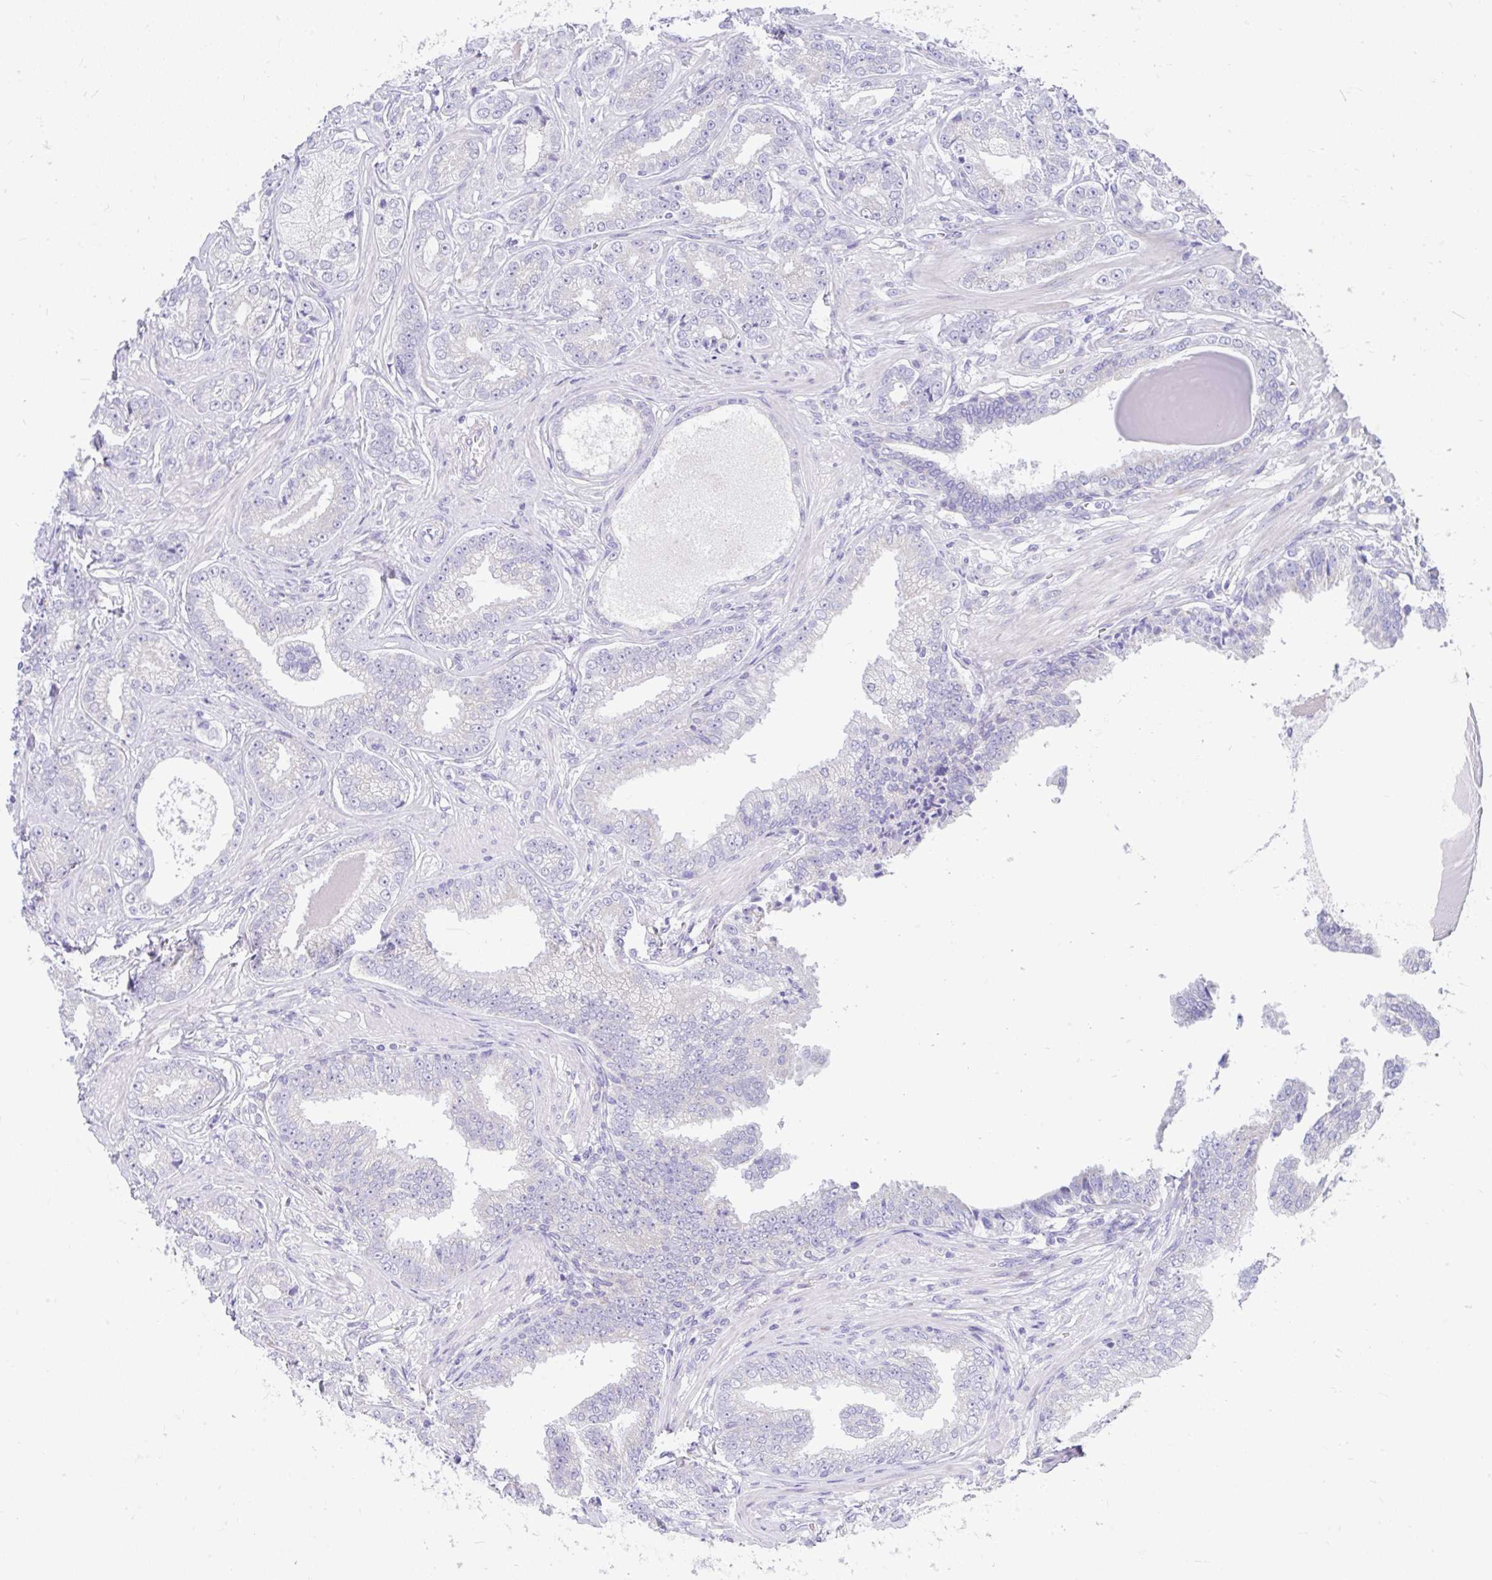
{"staining": {"intensity": "negative", "quantity": "none", "location": "none"}, "tissue": "prostate cancer", "cell_type": "Tumor cells", "image_type": "cancer", "snomed": [{"axis": "morphology", "description": "Adenocarcinoma, Low grade"}, {"axis": "topography", "description": "Prostate"}], "caption": "Tumor cells are negative for brown protein staining in low-grade adenocarcinoma (prostate).", "gene": "CCSAP", "patient": {"sex": "male", "age": 61}}